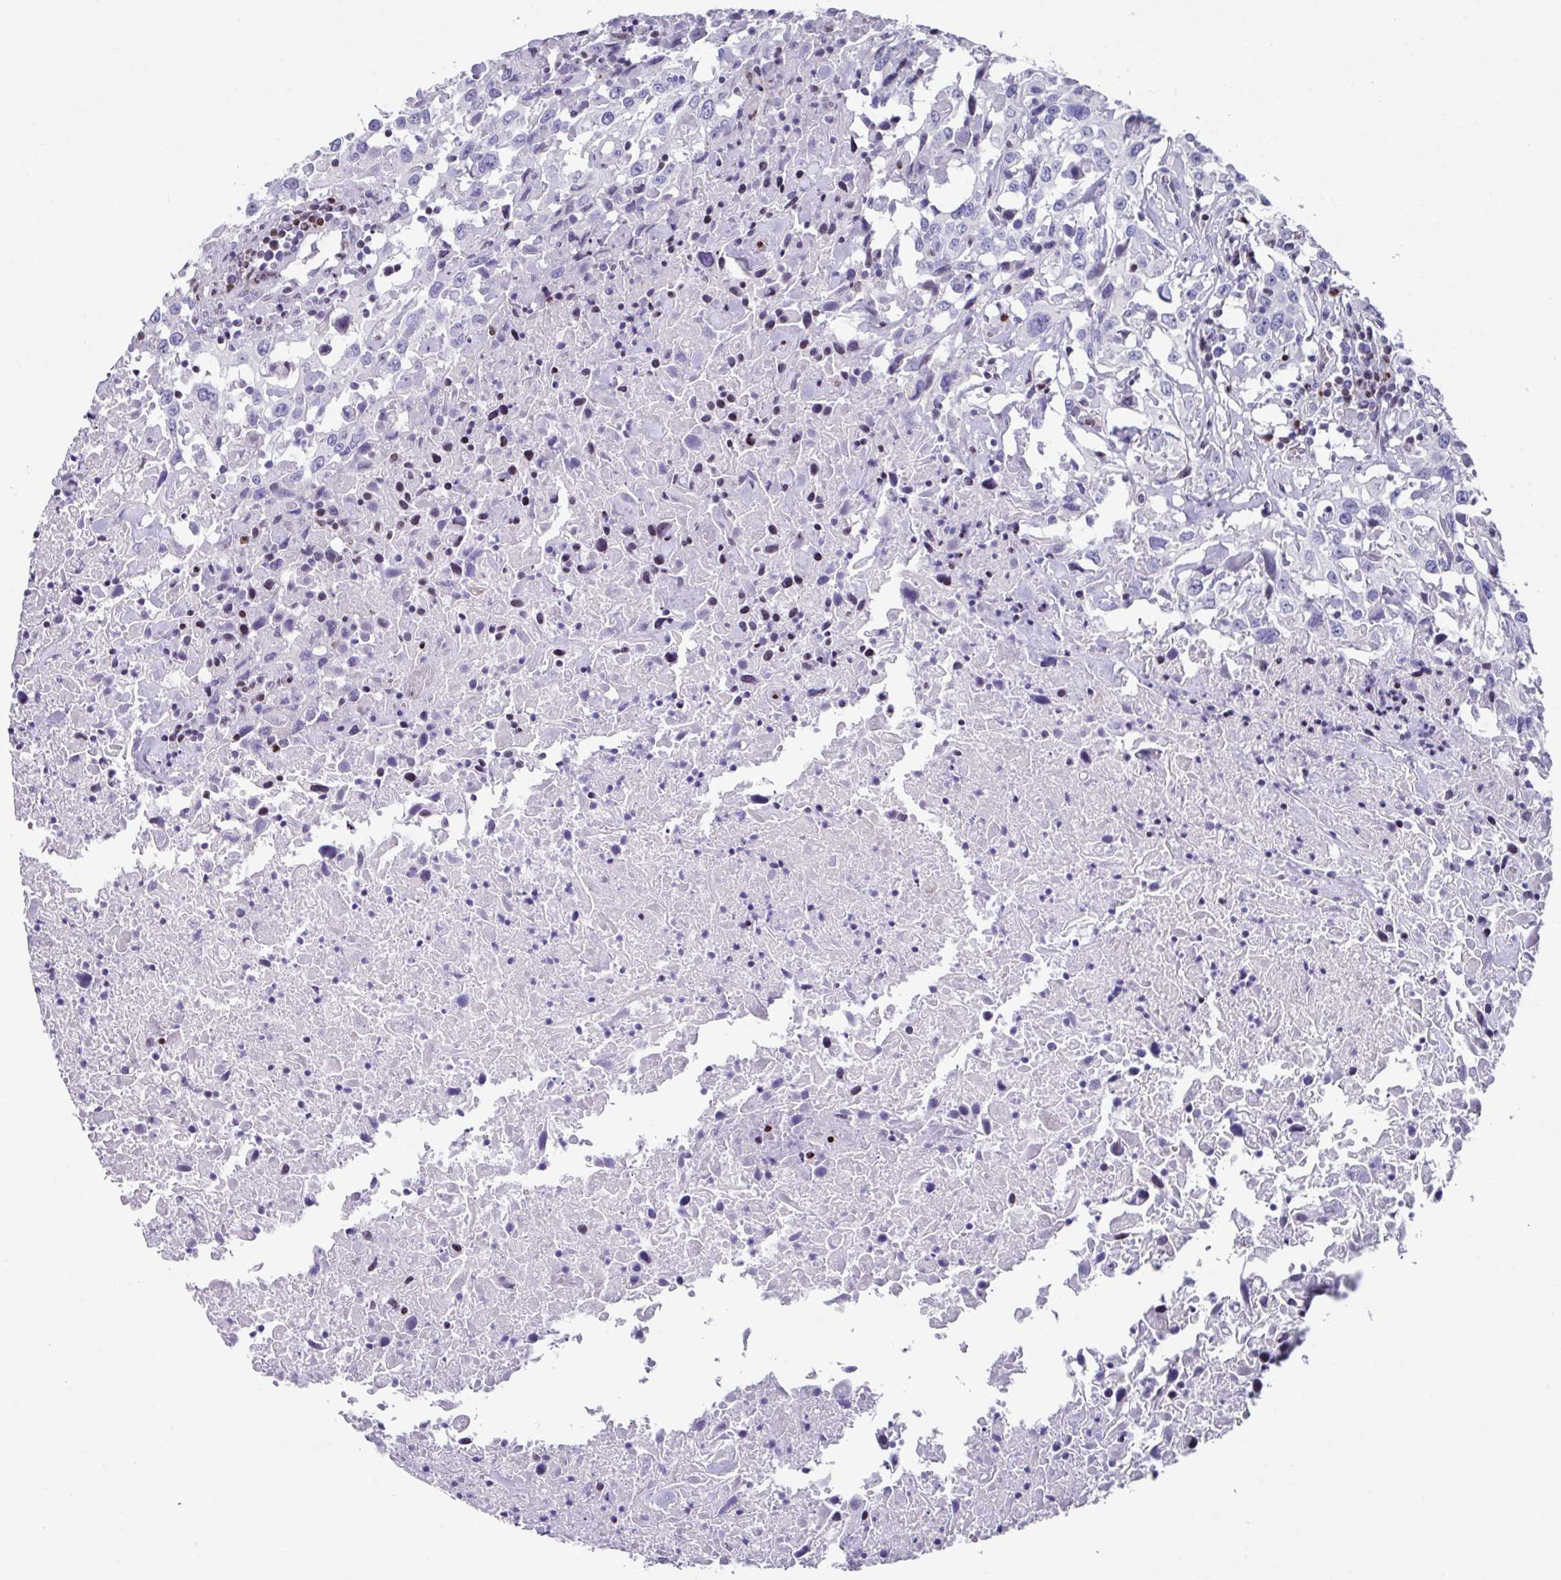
{"staining": {"intensity": "negative", "quantity": "none", "location": "none"}, "tissue": "urothelial cancer", "cell_type": "Tumor cells", "image_type": "cancer", "snomed": [{"axis": "morphology", "description": "Urothelial carcinoma, High grade"}, {"axis": "topography", "description": "Urinary bladder"}], "caption": "Urothelial carcinoma (high-grade) was stained to show a protein in brown. There is no significant staining in tumor cells.", "gene": "TCF3", "patient": {"sex": "male", "age": 61}}